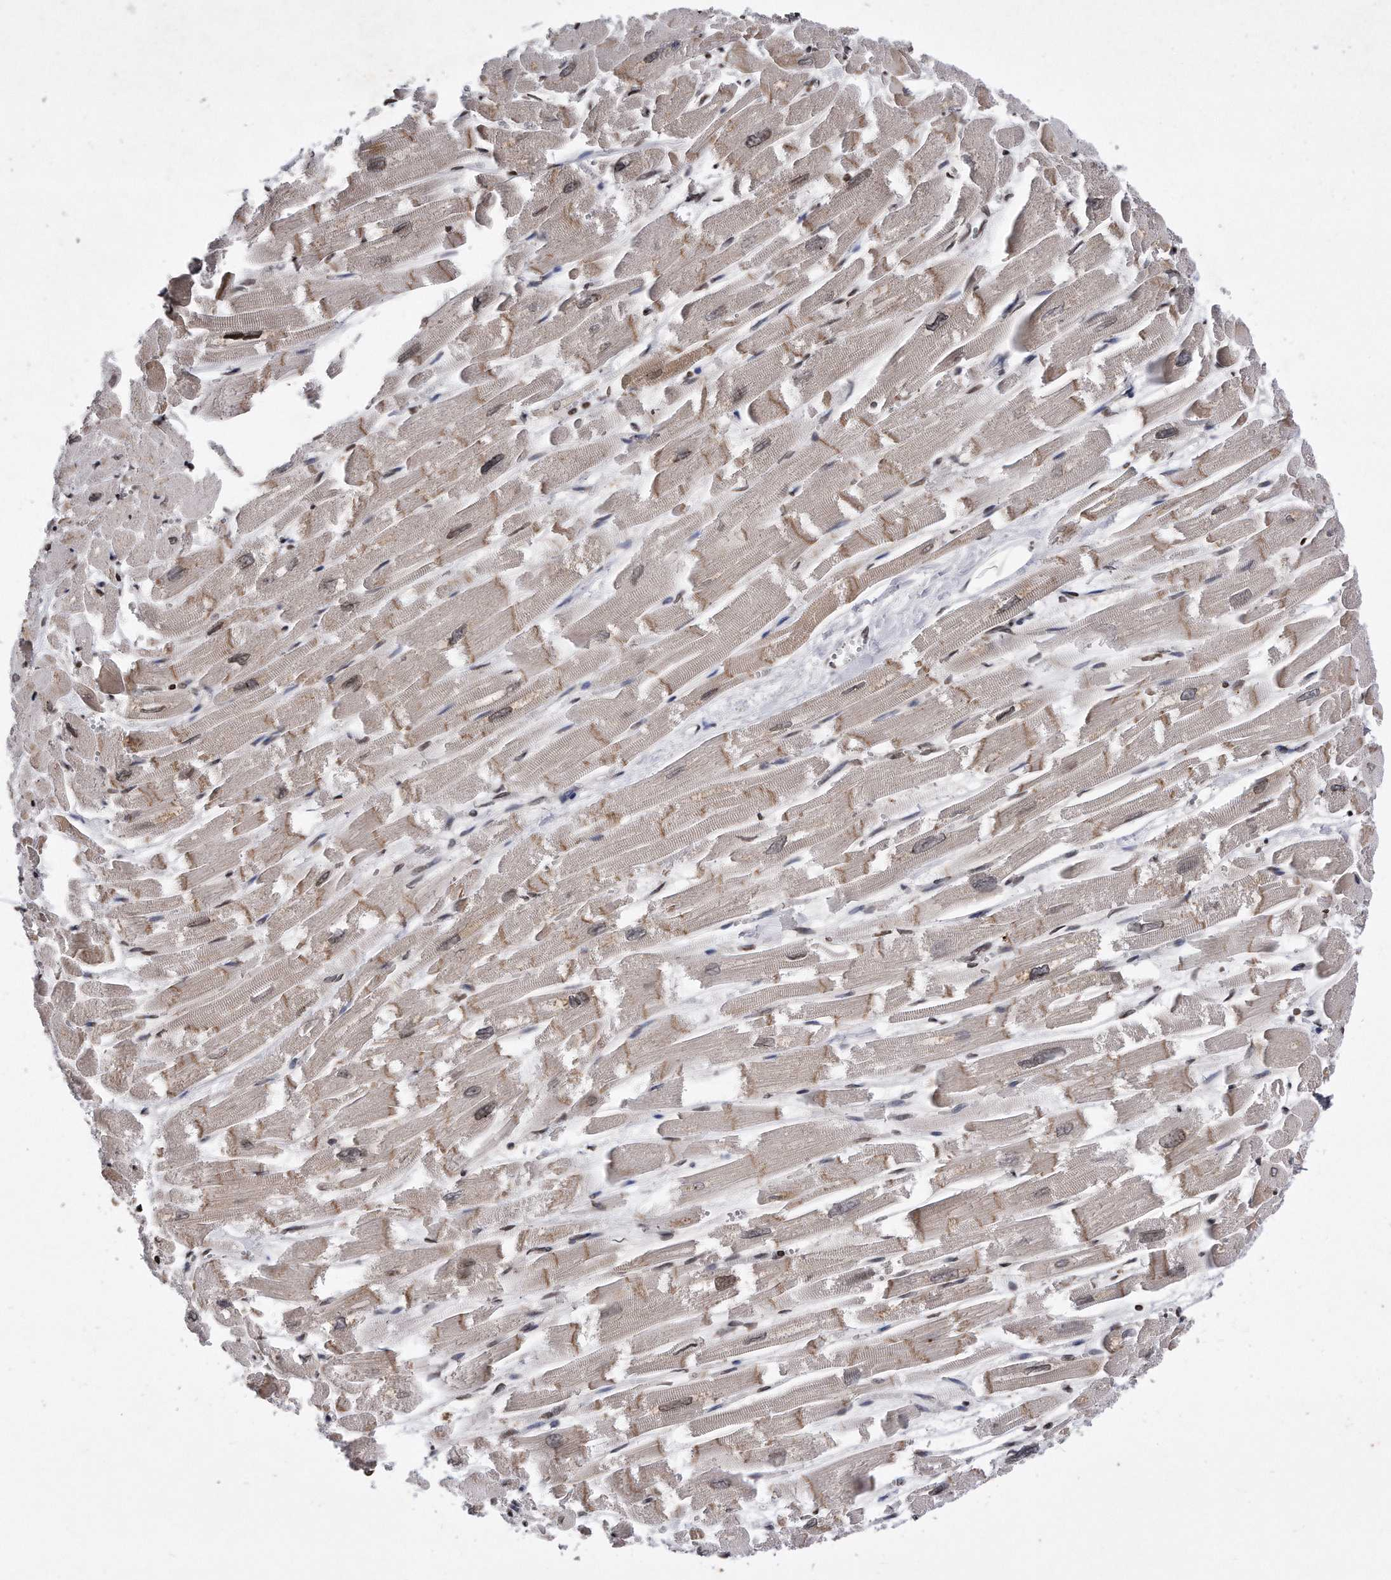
{"staining": {"intensity": "moderate", "quantity": "25%-75%", "location": "cytoplasmic/membranous,nuclear"}, "tissue": "heart muscle", "cell_type": "Cardiomyocytes", "image_type": "normal", "snomed": [{"axis": "morphology", "description": "Normal tissue, NOS"}, {"axis": "topography", "description": "Heart"}], "caption": "DAB immunohistochemical staining of benign heart muscle exhibits moderate cytoplasmic/membranous,nuclear protein positivity in approximately 25%-75% of cardiomyocytes.", "gene": "DAB1", "patient": {"sex": "male", "age": 54}}